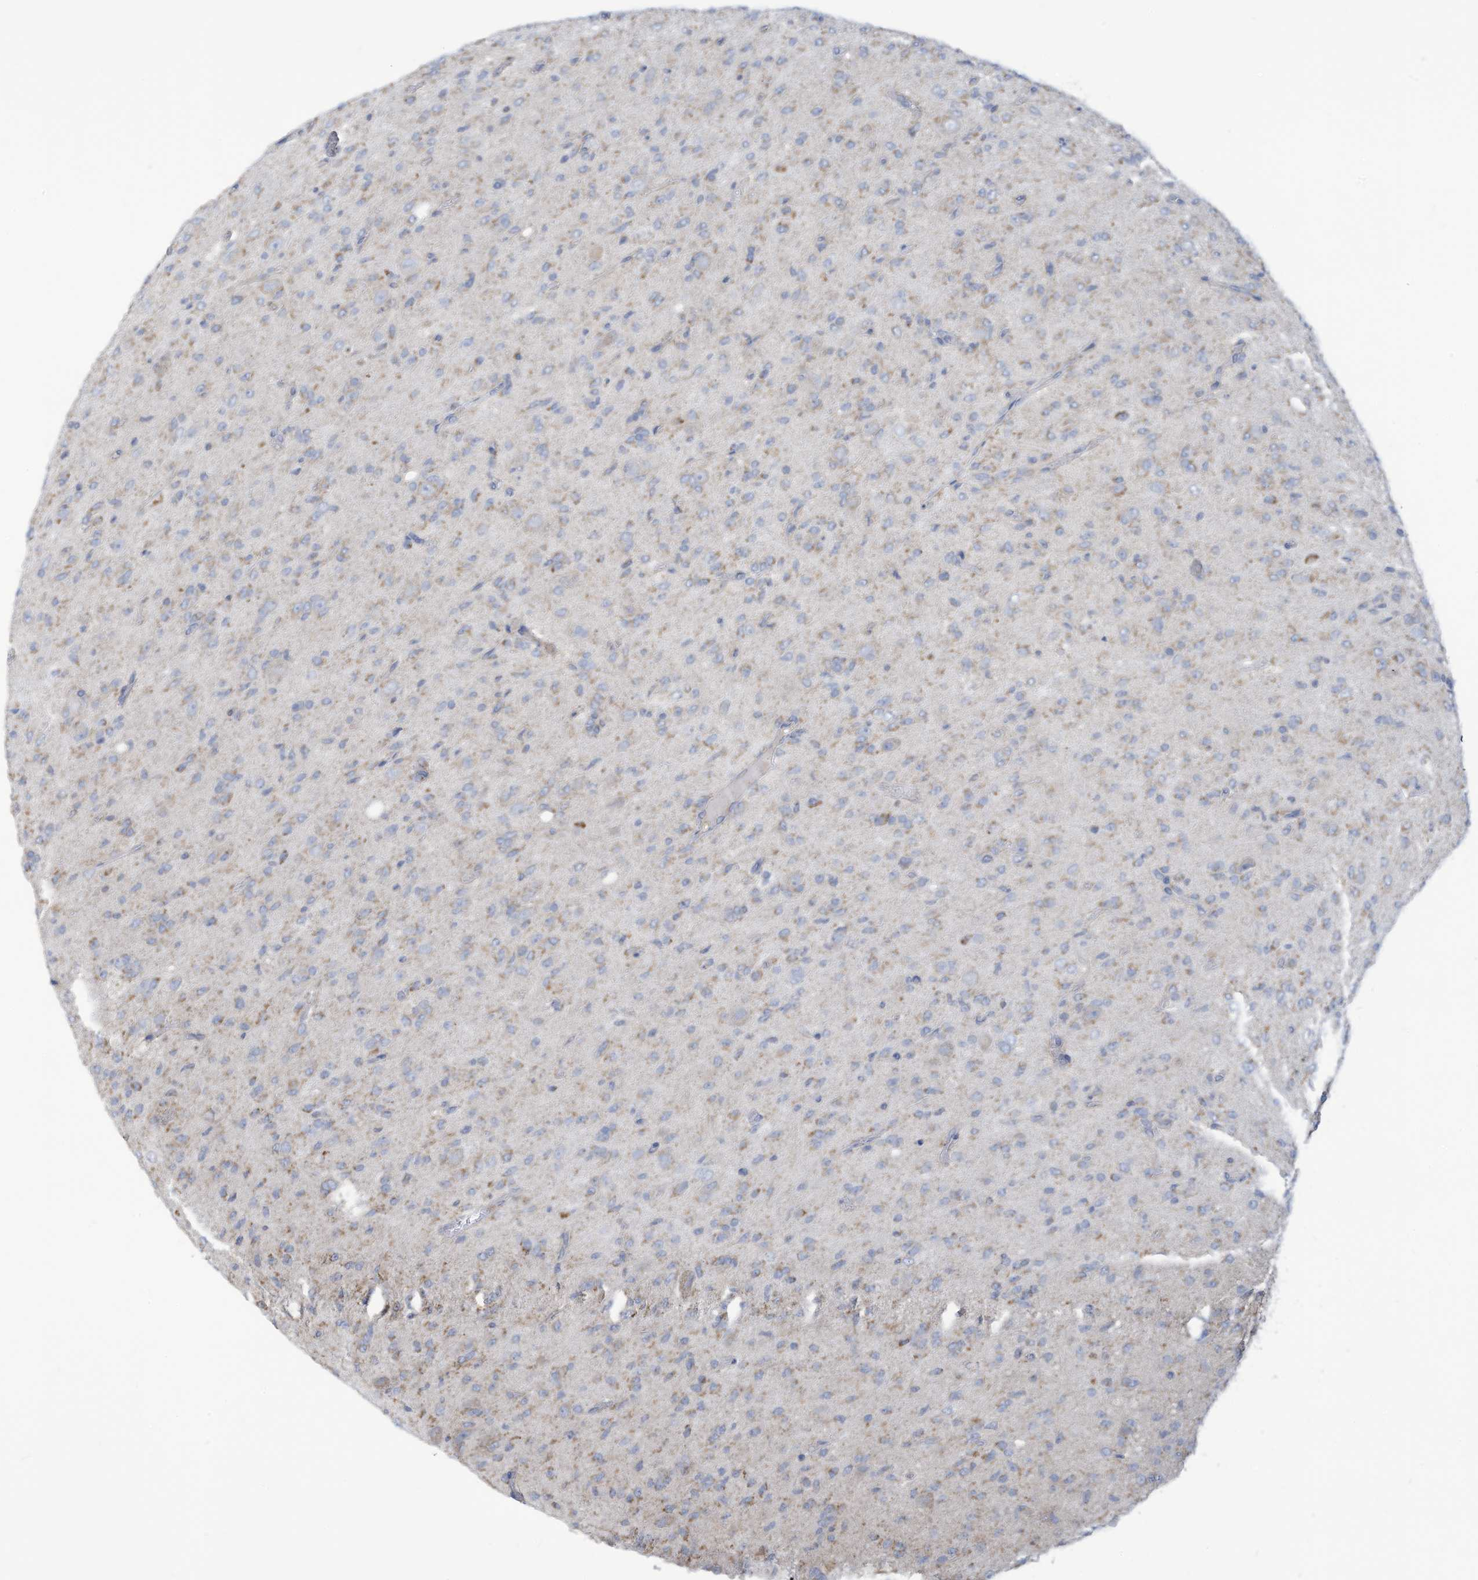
{"staining": {"intensity": "moderate", "quantity": "<25%", "location": "cytoplasmic/membranous"}, "tissue": "glioma", "cell_type": "Tumor cells", "image_type": "cancer", "snomed": [{"axis": "morphology", "description": "Glioma, malignant, High grade"}, {"axis": "topography", "description": "Brain"}], "caption": "There is low levels of moderate cytoplasmic/membranous expression in tumor cells of glioma, as demonstrated by immunohistochemical staining (brown color).", "gene": "NLN", "patient": {"sex": "female", "age": 59}}